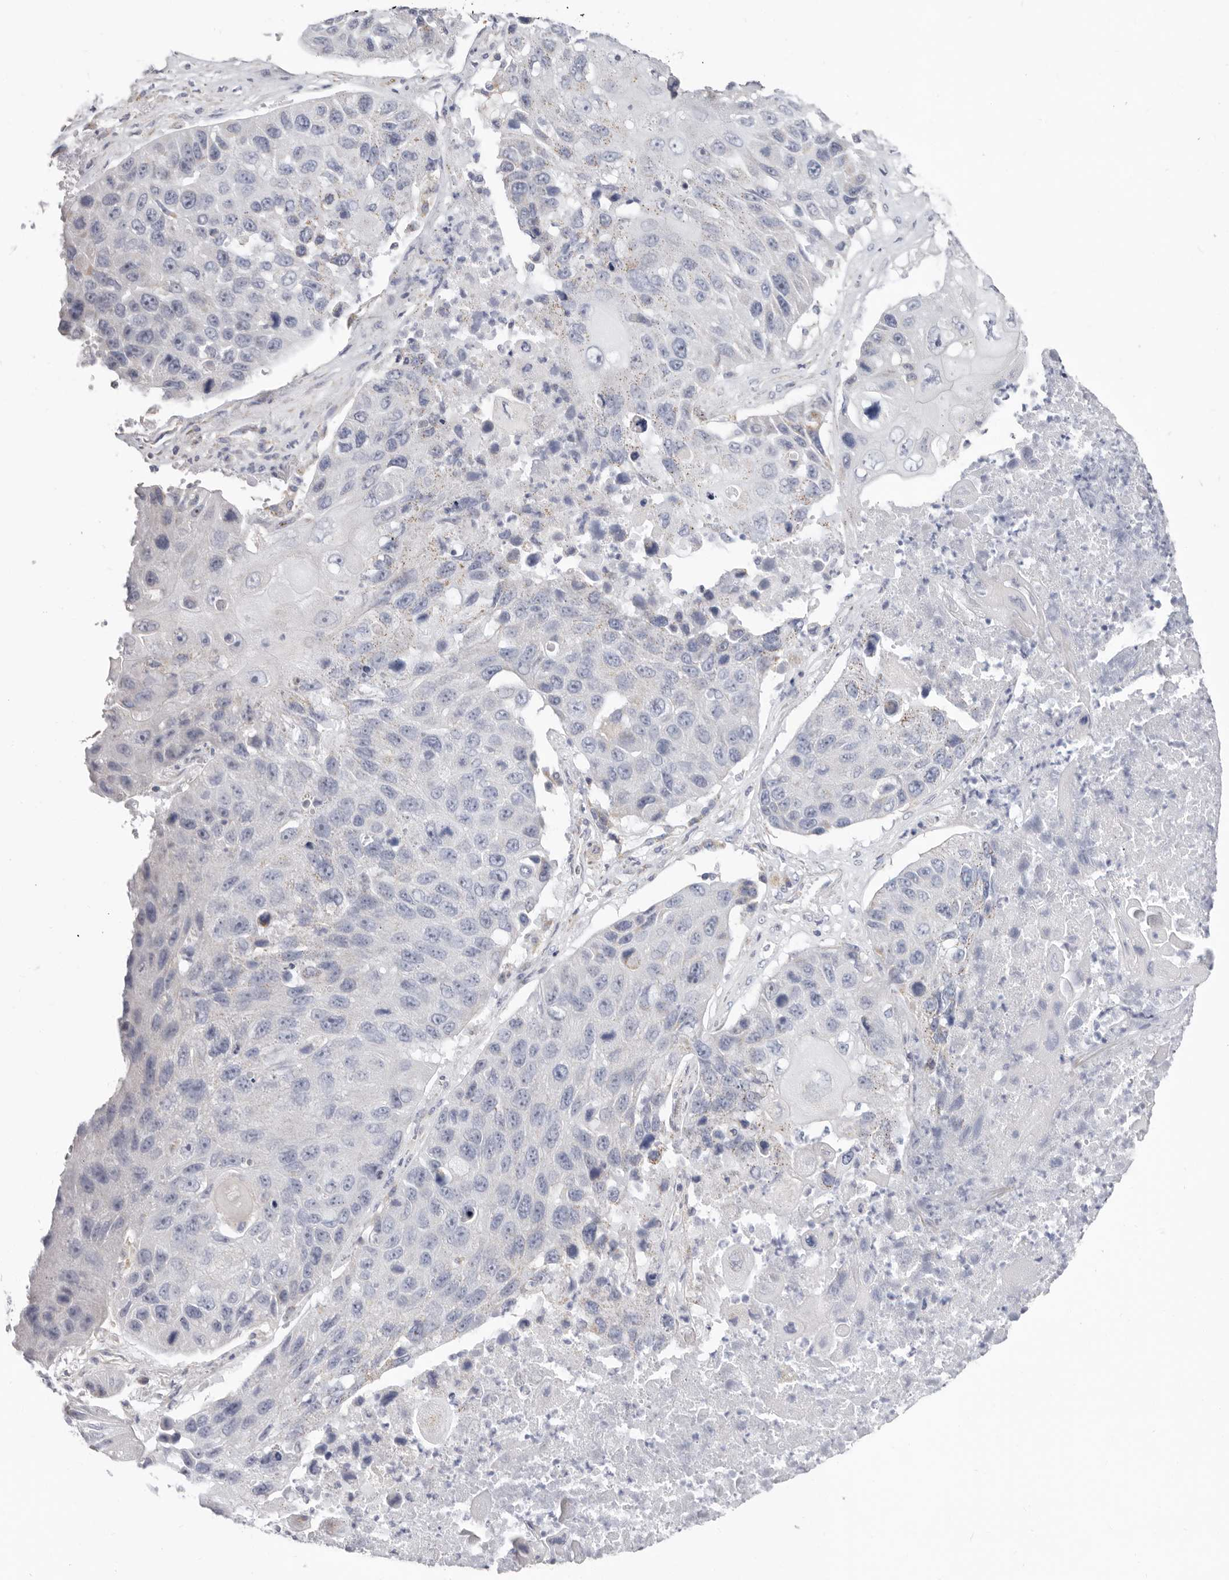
{"staining": {"intensity": "negative", "quantity": "none", "location": "none"}, "tissue": "lung cancer", "cell_type": "Tumor cells", "image_type": "cancer", "snomed": [{"axis": "morphology", "description": "Squamous cell carcinoma, NOS"}, {"axis": "topography", "description": "Lung"}], "caption": "This is an IHC micrograph of human lung squamous cell carcinoma. There is no expression in tumor cells.", "gene": "RSPO2", "patient": {"sex": "male", "age": 61}}